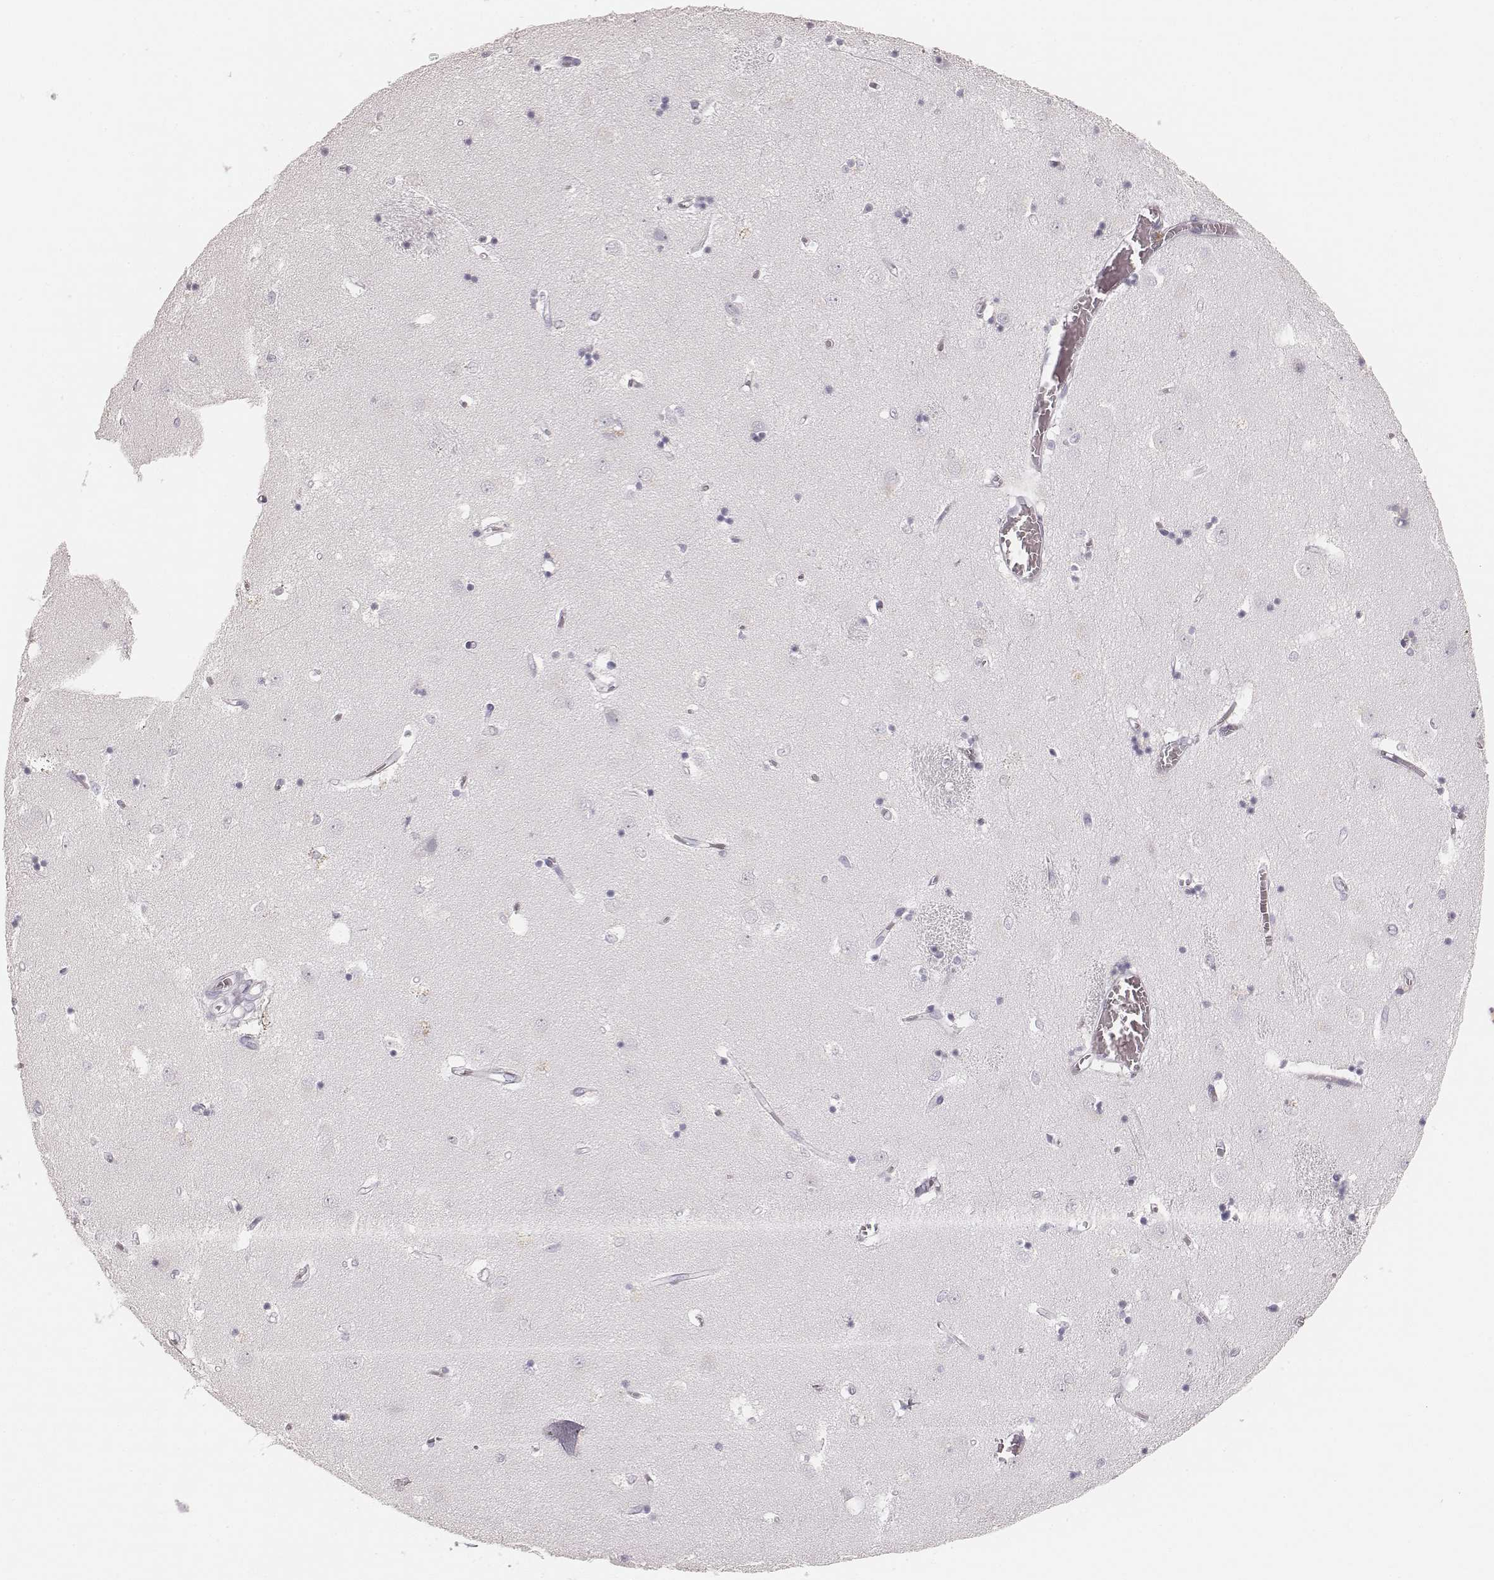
{"staining": {"intensity": "negative", "quantity": "none", "location": "none"}, "tissue": "caudate", "cell_type": "Glial cells", "image_type": "normal", "snomed": [{"axis": "morphology", "description": "Normal tissue, NOS"}, {"axis": "topography", "description": "Lateral ventricle wall"}], "caption": "IHC image of normal human caudate stained for a protein (brown), which reveals no staining in glial cells.", "gene": "KRT82", "patient": {"sex": "male", "age": 54}}